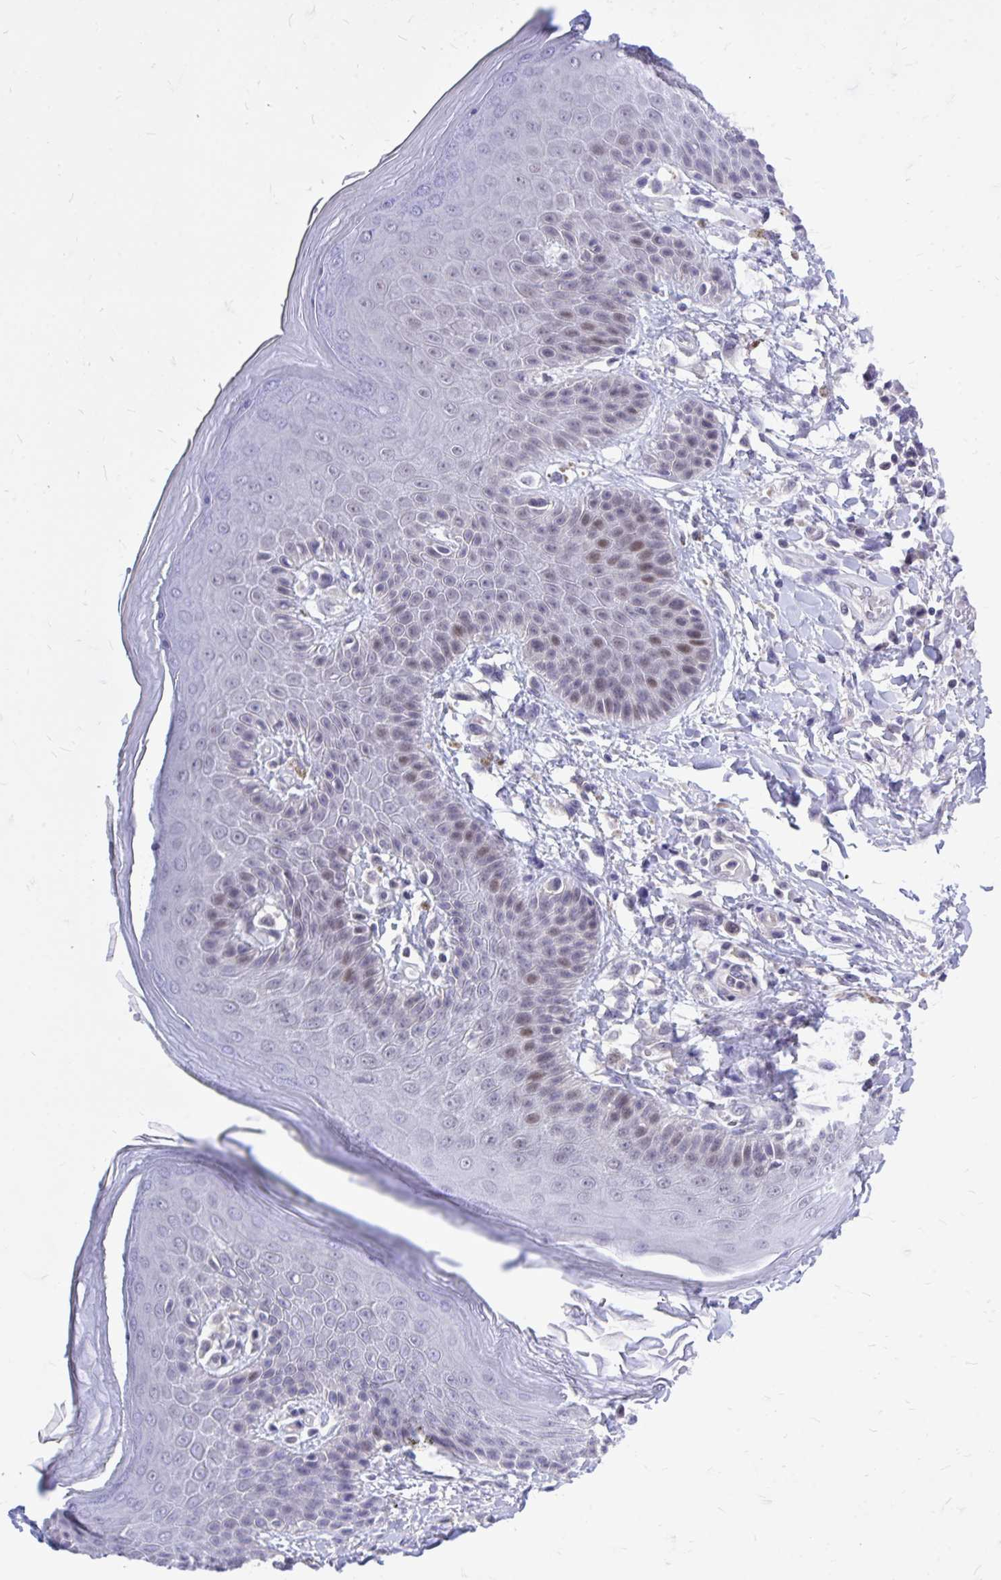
{"staining": {"intensity": "moderate", "quantity": "<25%", "location": "nuclear"}, "tissue": "skin", "cell_type": "Epidermal cells", "image_type": "normal", "snomed": [{"axis": "morphology", "description": "Normal tissue, NOS"}, {"axis": "topography", "description": "Peripheral nerve tissue"}], "caption": "This photomicrograph demonstrates immunohistochemistry (IHC) staining of normal human skin, with low moderate nuclear staining in about <25% of epidermal cells.", "gene": "ZBTB25", "patient": {"sex": "male", "age": 51}}